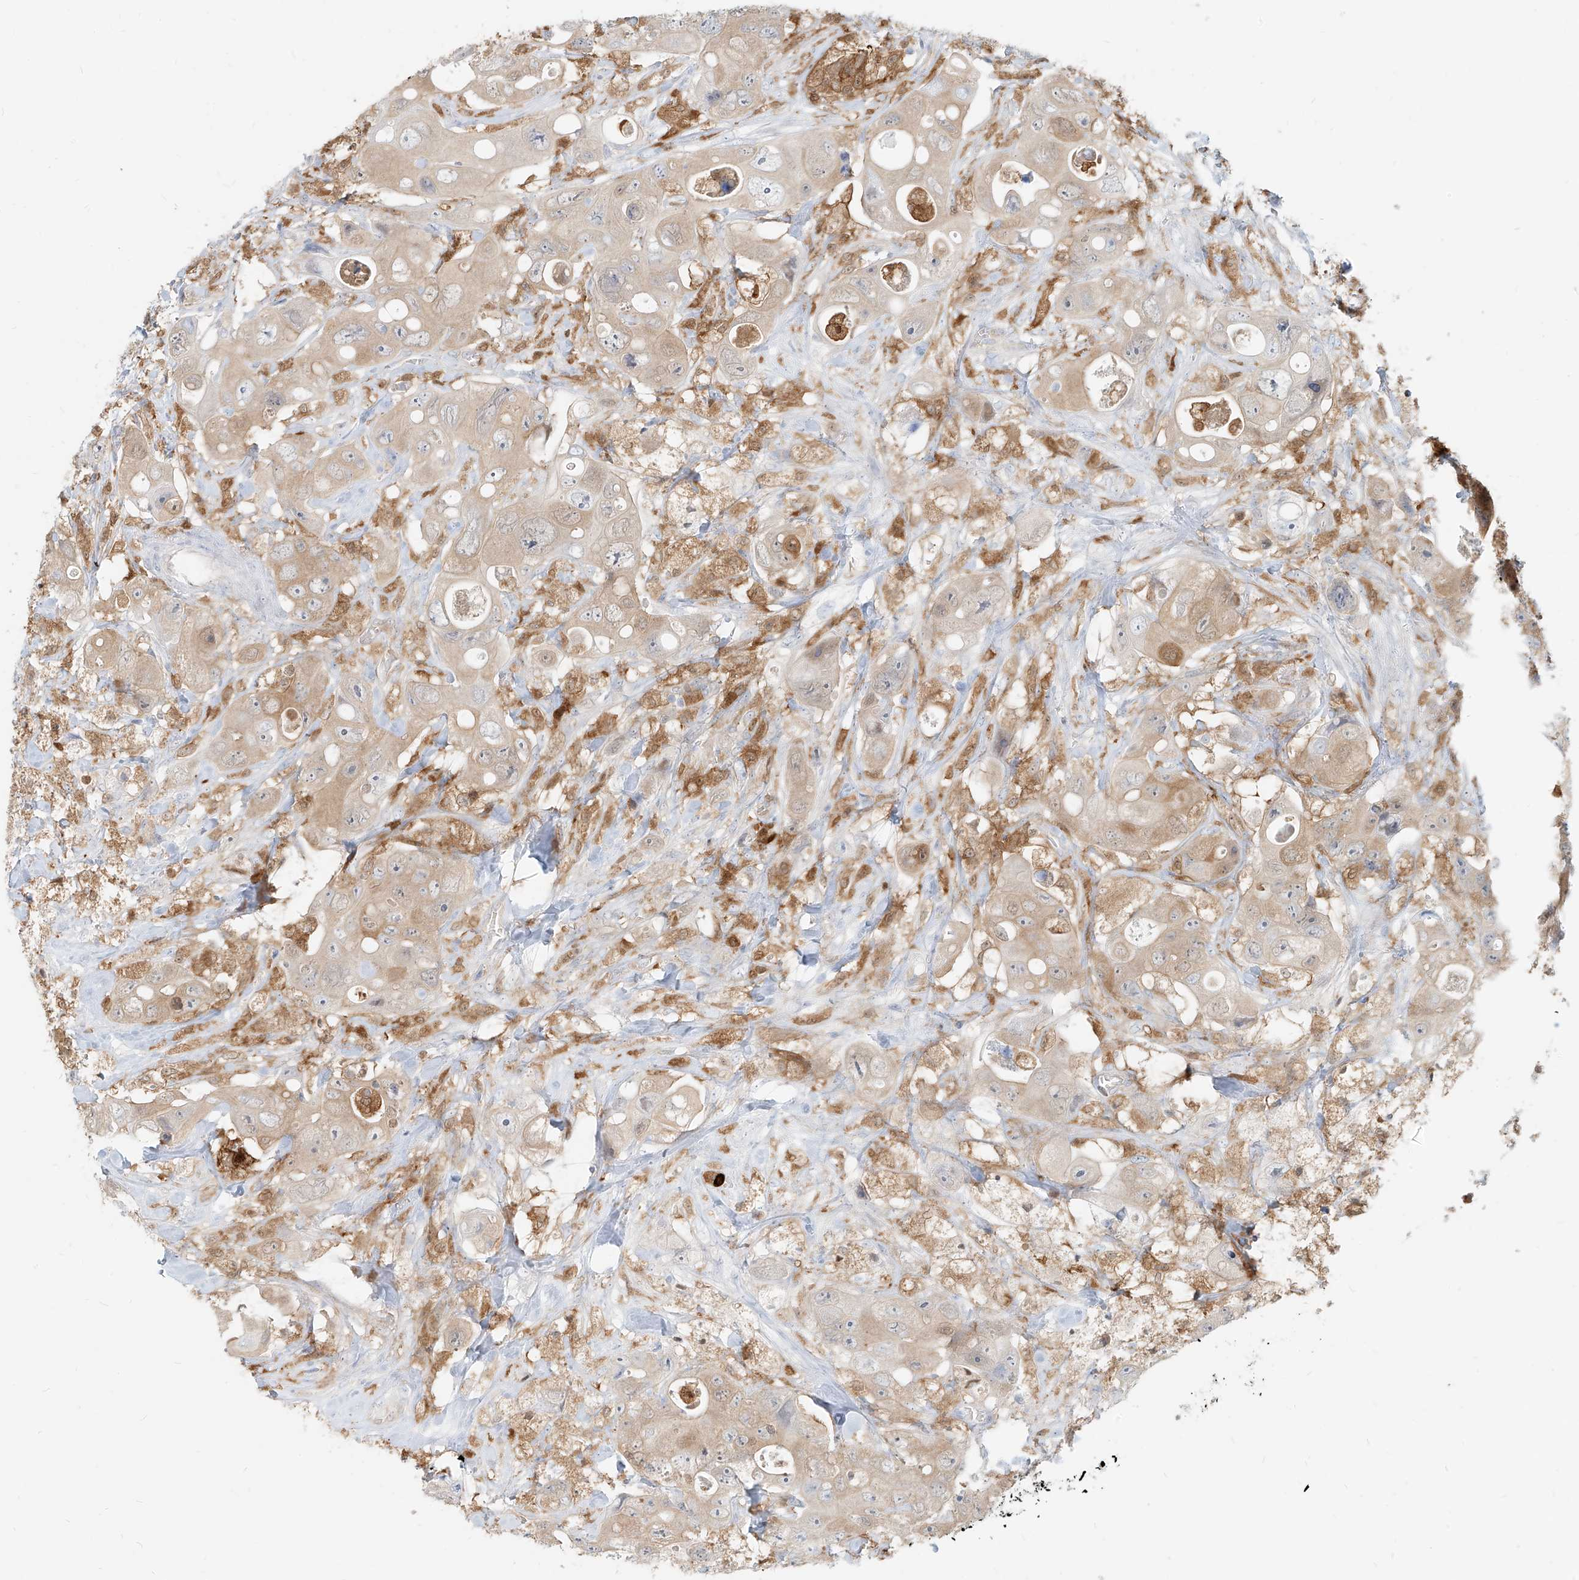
{"staining": {"intensity": "weak", "quantity": ">75%", "location": "cytoplasmic/membranous"}, "tissue": "colorectal cancer", "cell_type": "Tumor cells", "image_type": "cancer", "snomed": [{"axis": "morphology", "description": "Adenocarcinoma, NOS"}, {"axis": "topography", "description": "Colon"}], "caption": "A brown stain labels weak cytoplasmic/membranous expression of a protein in human colorectal cancer tumor cells.", "gene": "PGD", "patient": {"sex": "female", "age": 46}}